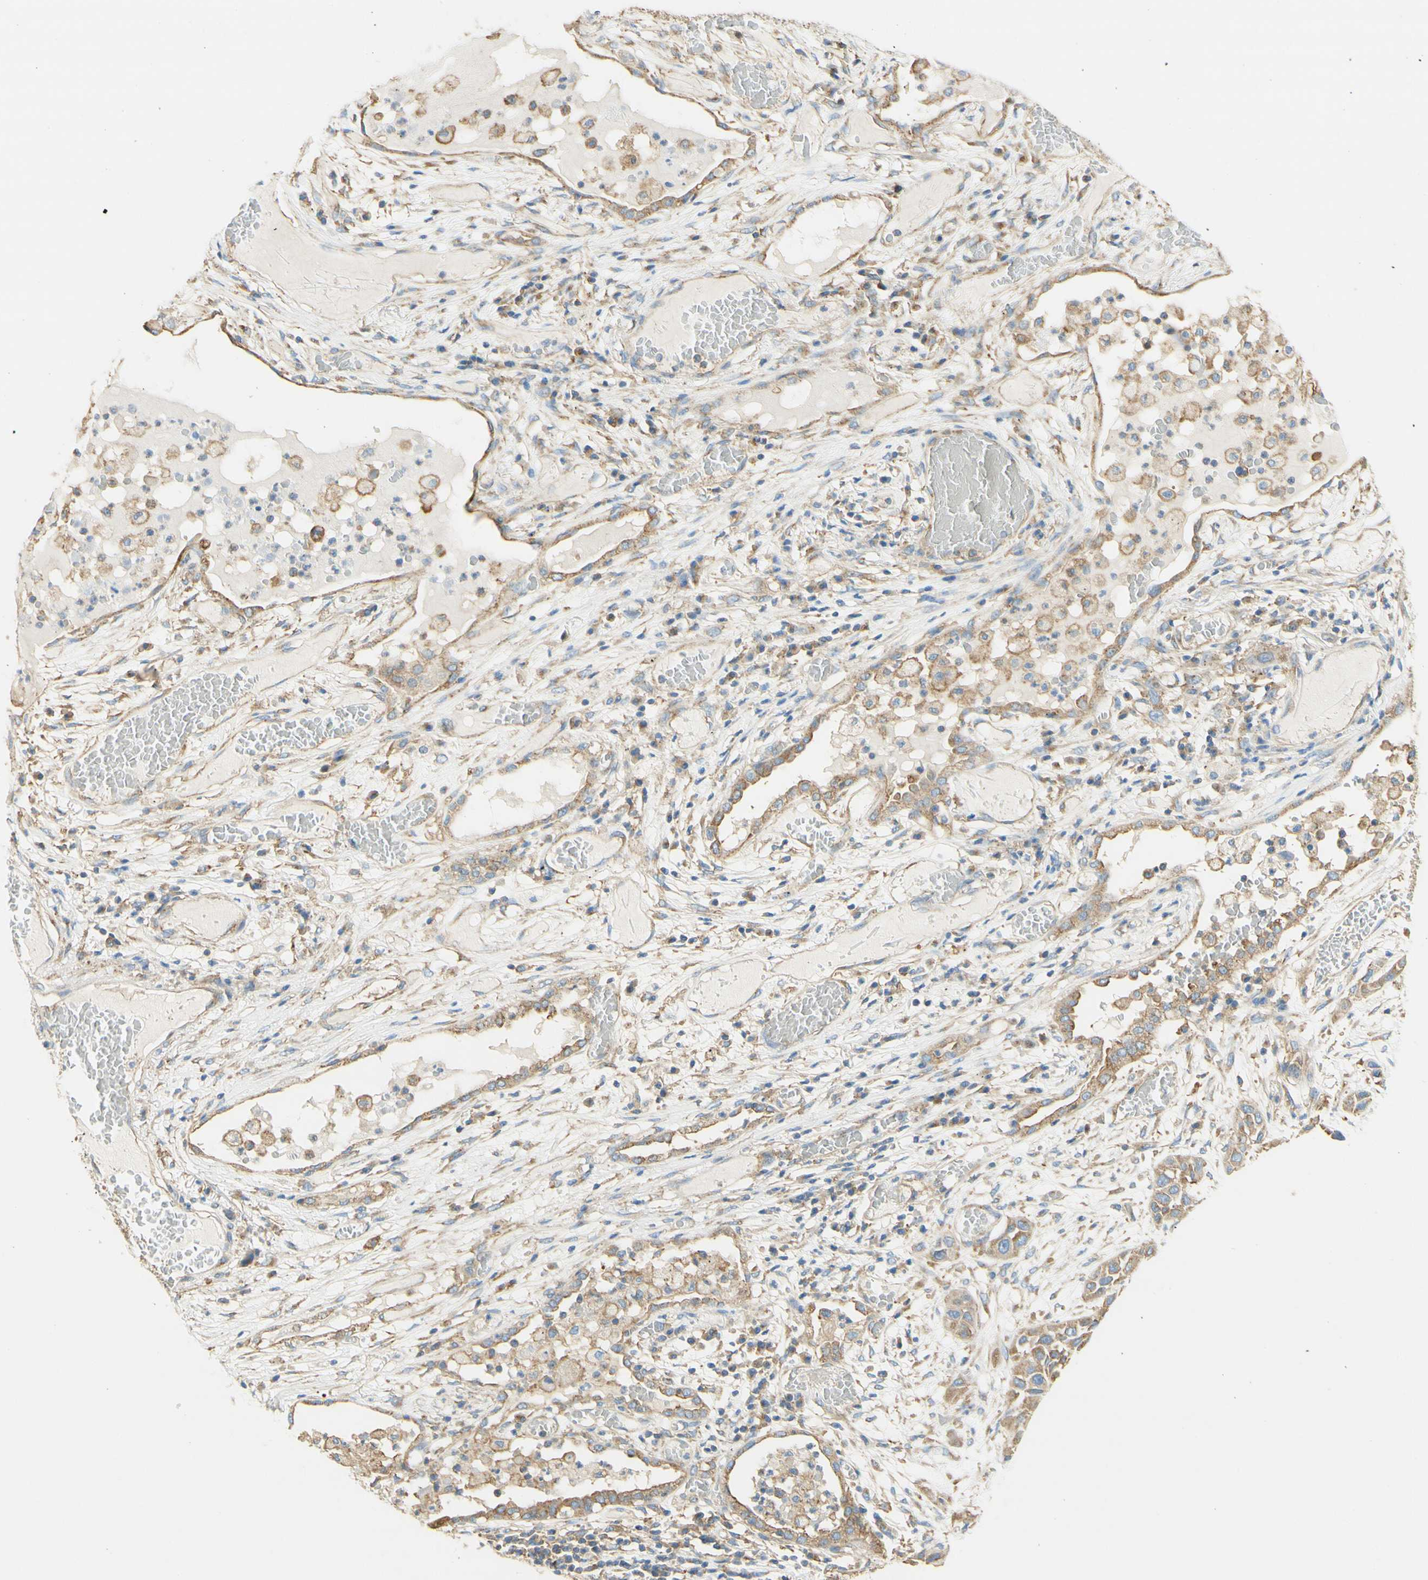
{"staining": {"intensity": "weak", "quantity": "25%-75%", "location": "cytoplasmic/membranous"}, "tissue": "lung cancer", "cell_type": "Tumor cells", "image_type": "cancer", "snomed": [{"axis": "morphology", "description": "Squamous cell carcinoma, NOS"}, {"axis": "topography", "description": "Lung"}], "caption": "The immunohistochemical stain shows weak cytoplasmic/membranous staining in tumor cells of lung cancer (squamous cell carcinoma) tissue. The protein of interest is shown in brown color, while the nuclei are stained blue.", "gene": "CLTC", "patient": {"sex": "male", "age": 71}}